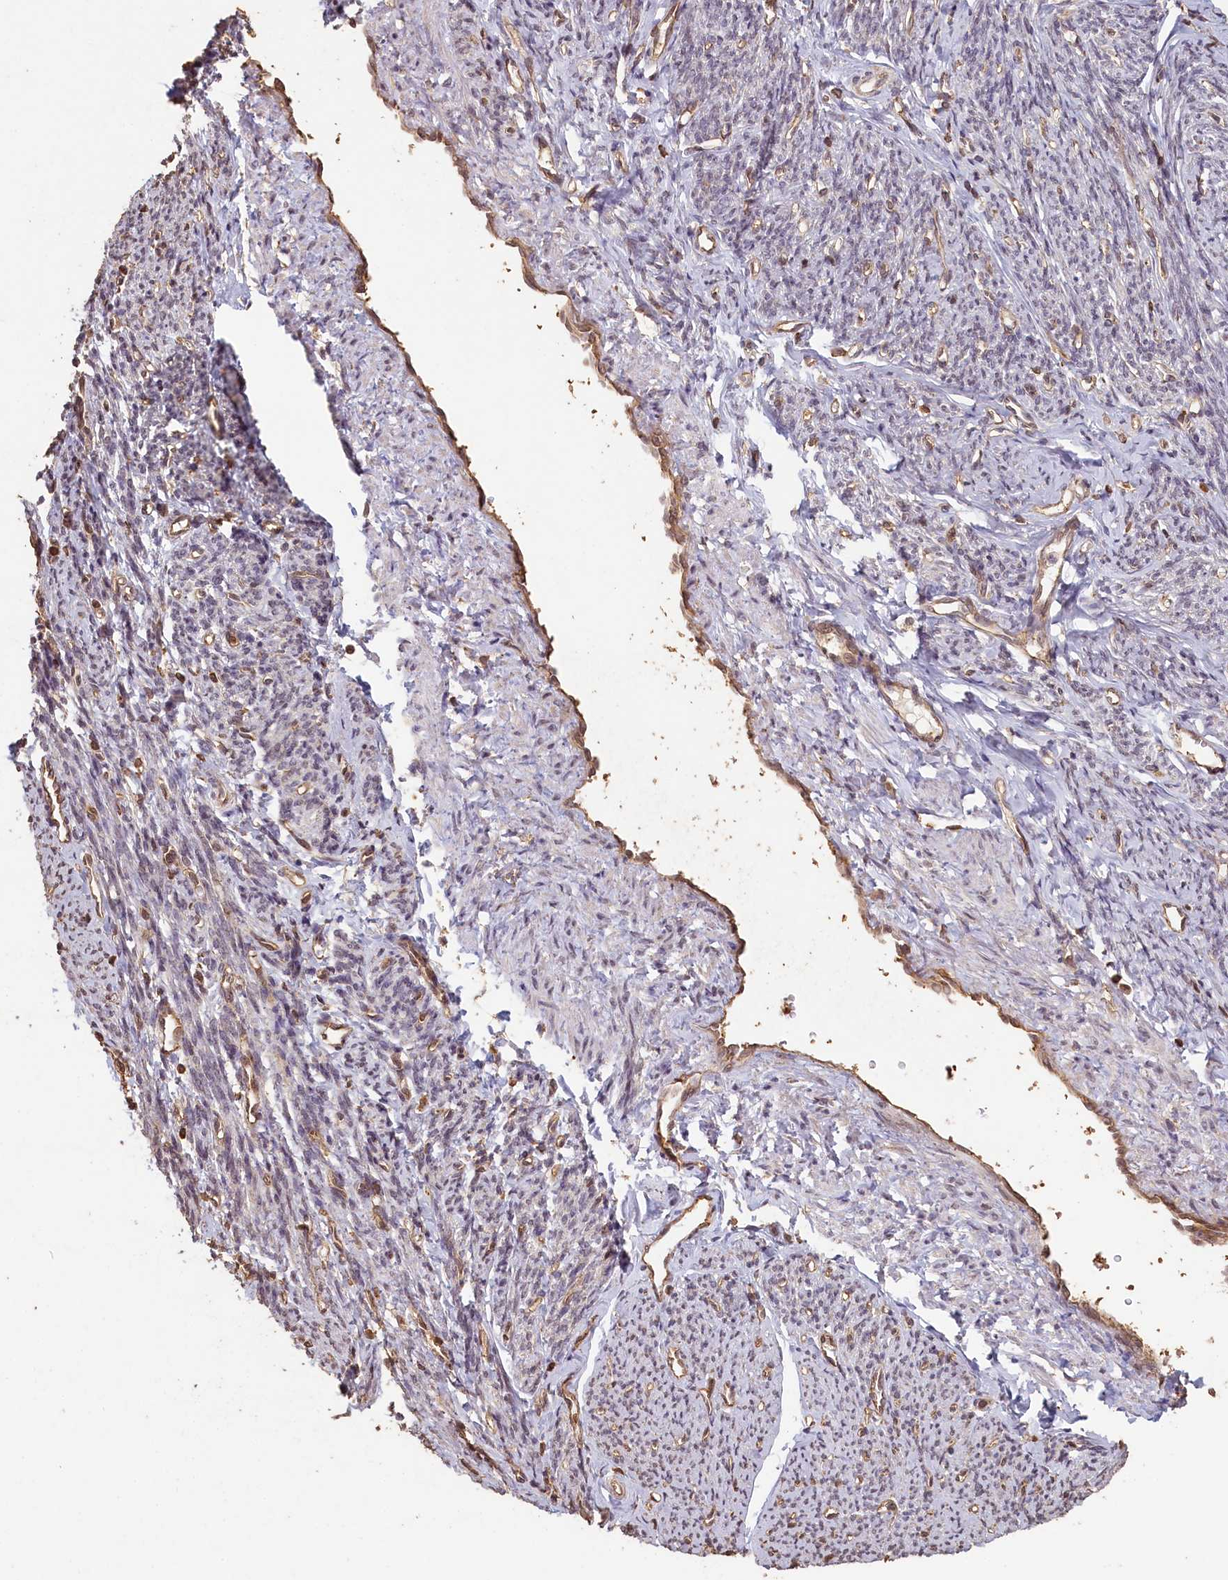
{"staining": {"intensity": "weak", "quantity": "<25%", "location": "nuclear"}, "tissue": "smooth muscle", "cell_type": "Smooth muscle cells", "image_type": "normal", "snomed": [{"axis": "morphology", "description": "Normal tissue, NOS"}, {"axis": "topography", "description": "Smooth muscle"}, {"axis": "topography", "description": "Uterus"}], "caption": "A photomicrograph of human smooth muscle is negative for staining in smooth muscle cells. (DAB IHC visualized using brightfield microscopy, high magnification).", "gene": "MADD", "patient": {"sex": "female", "age": 59}}